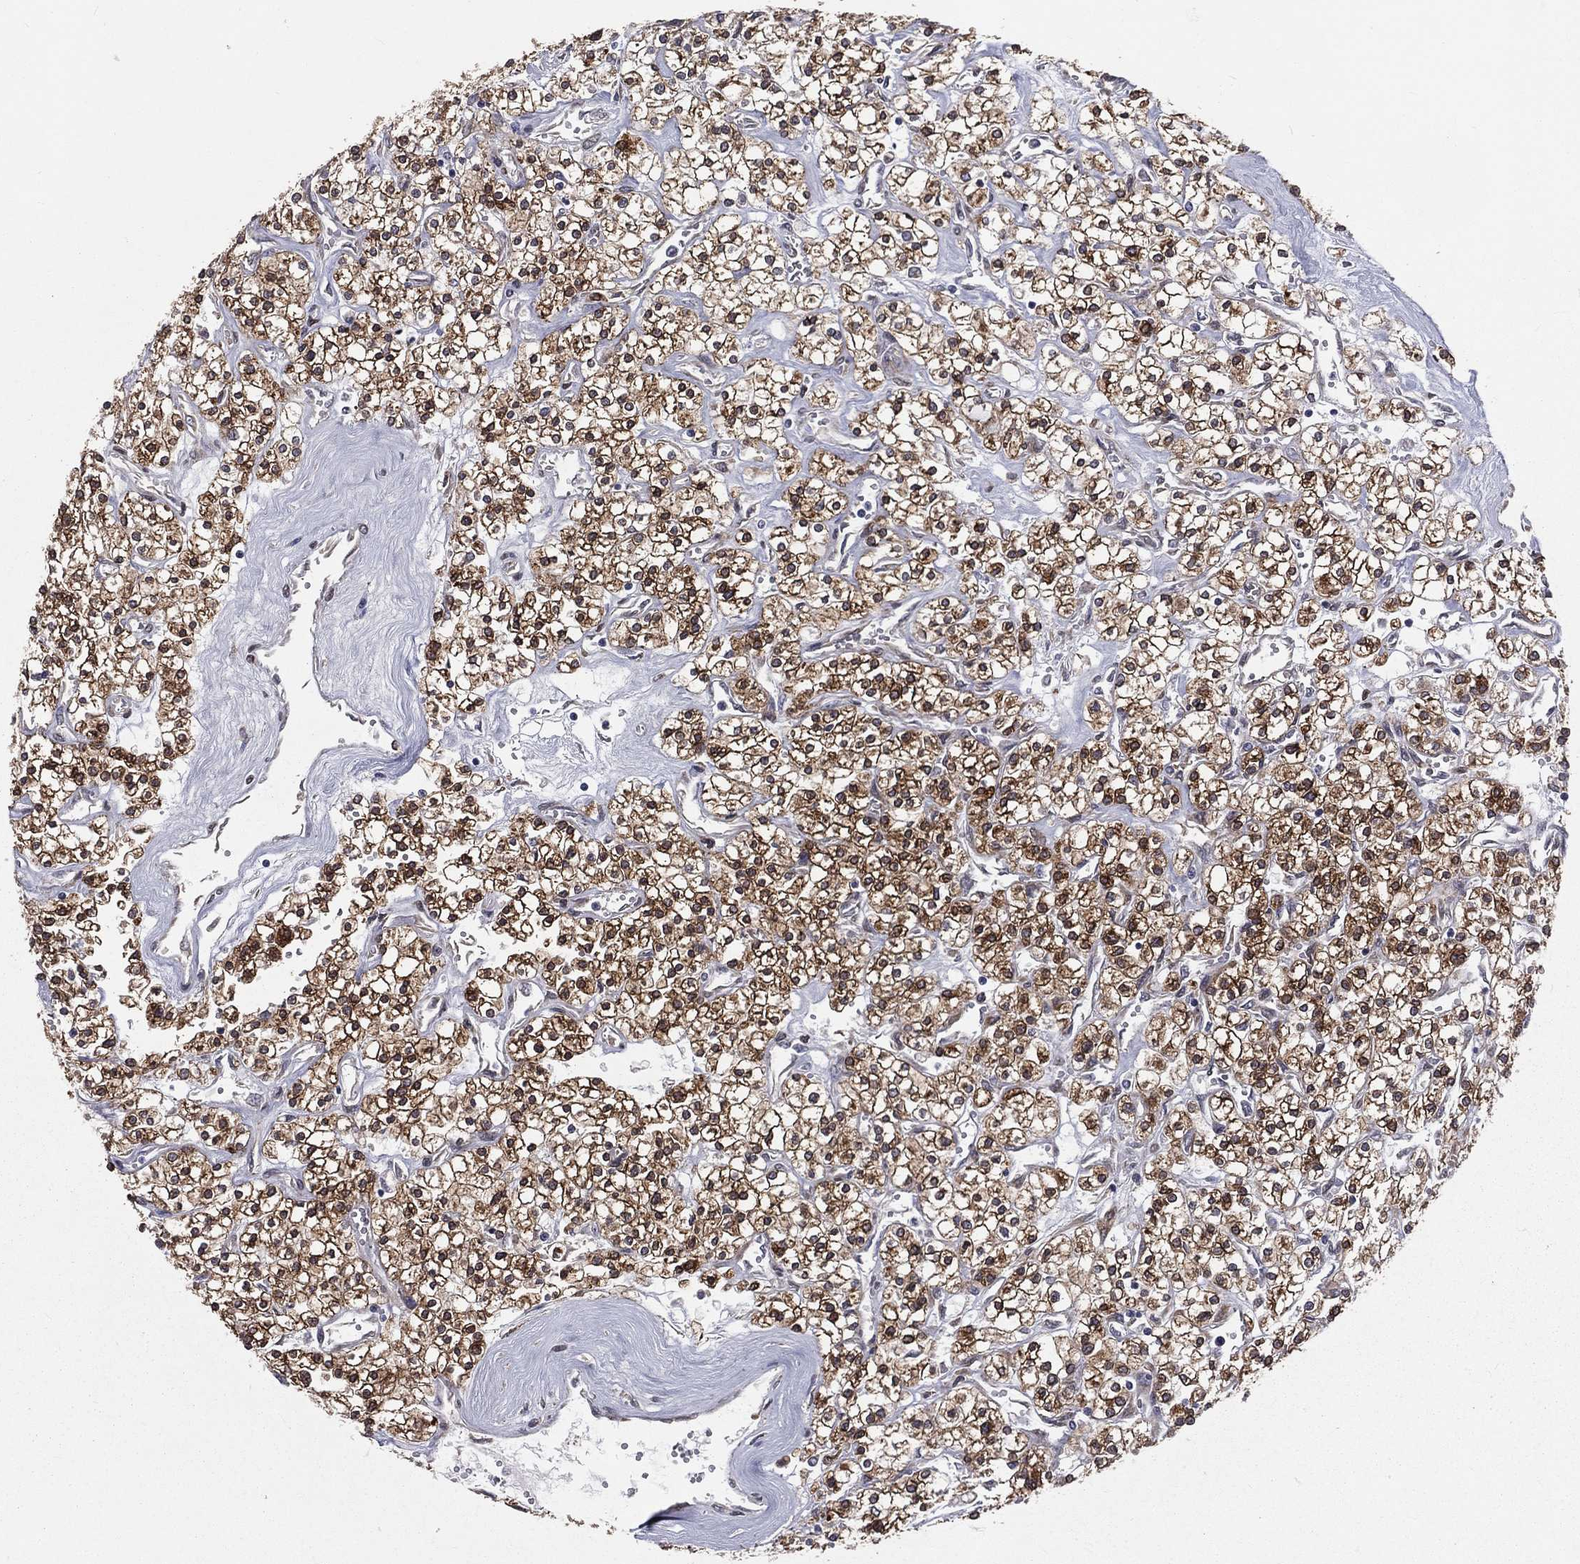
{"staining": {"intensity": "strong", "quantity": ">75%", "location": "cytoplasmic/membranous"}, "tissue": "renal cancer", "cell_type": "Tumor cells", "image_type": "cancer", "snomed": [{"axis": "morphology", "description": "Adenocarcinoma, NOS"}, {"axis": "topography", "description": "Kidney"}], "caption": "Immunohistochemical staining of human adenocarcinoma (renal) reveals high levels of strong cytoplasmic/membranous protein expression in about >75% of tumor cells. Nuclei are stained in blue.", "gene": "PGRMC1", "patient": {"sex": "male", "age": 80}}